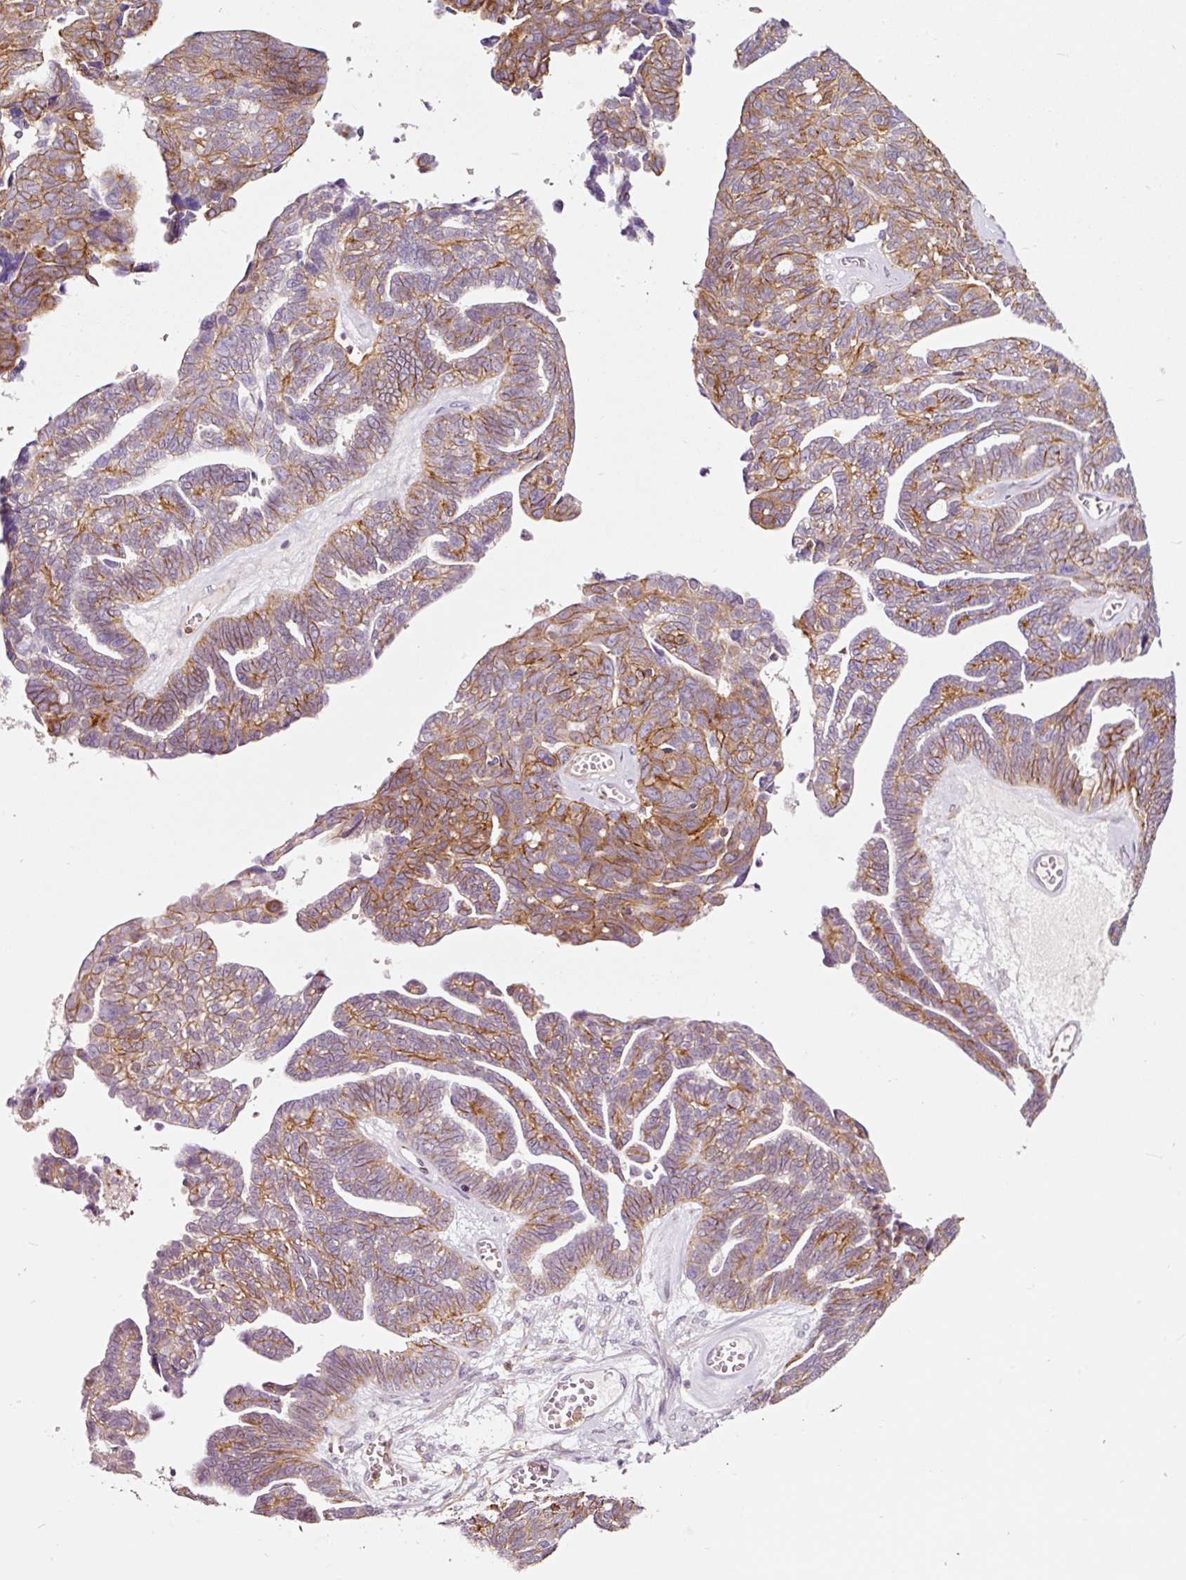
{"staining": {"intensity": "moderate", "quantity": ">75%", "location": "cytoplasmic/membranous"}, "tissue": "ovarian cancer", "cell_type": "Tumor cells", "image_type": "cancer", "snomed": [{"axis": "morphology", "description": "Cystadenocarcinoma, serous, NOS"}, {"axis": "topography", "description": "Ovary"}], "caption": "Immunohistochemistry (IHC) histopathology image of neoplastic tissue: human serous cystadenocarcinoma (ovarian) stained using immunohistochemistry (IHC) reveals medium levels of moderate protein expression localized specifically in the cytoplasmic/membranous of tumor cells, appearing as a cytoplasmic/membranous brown color.", "gene": "ADD3", "patient": {"sex": "female", "age": 79}}